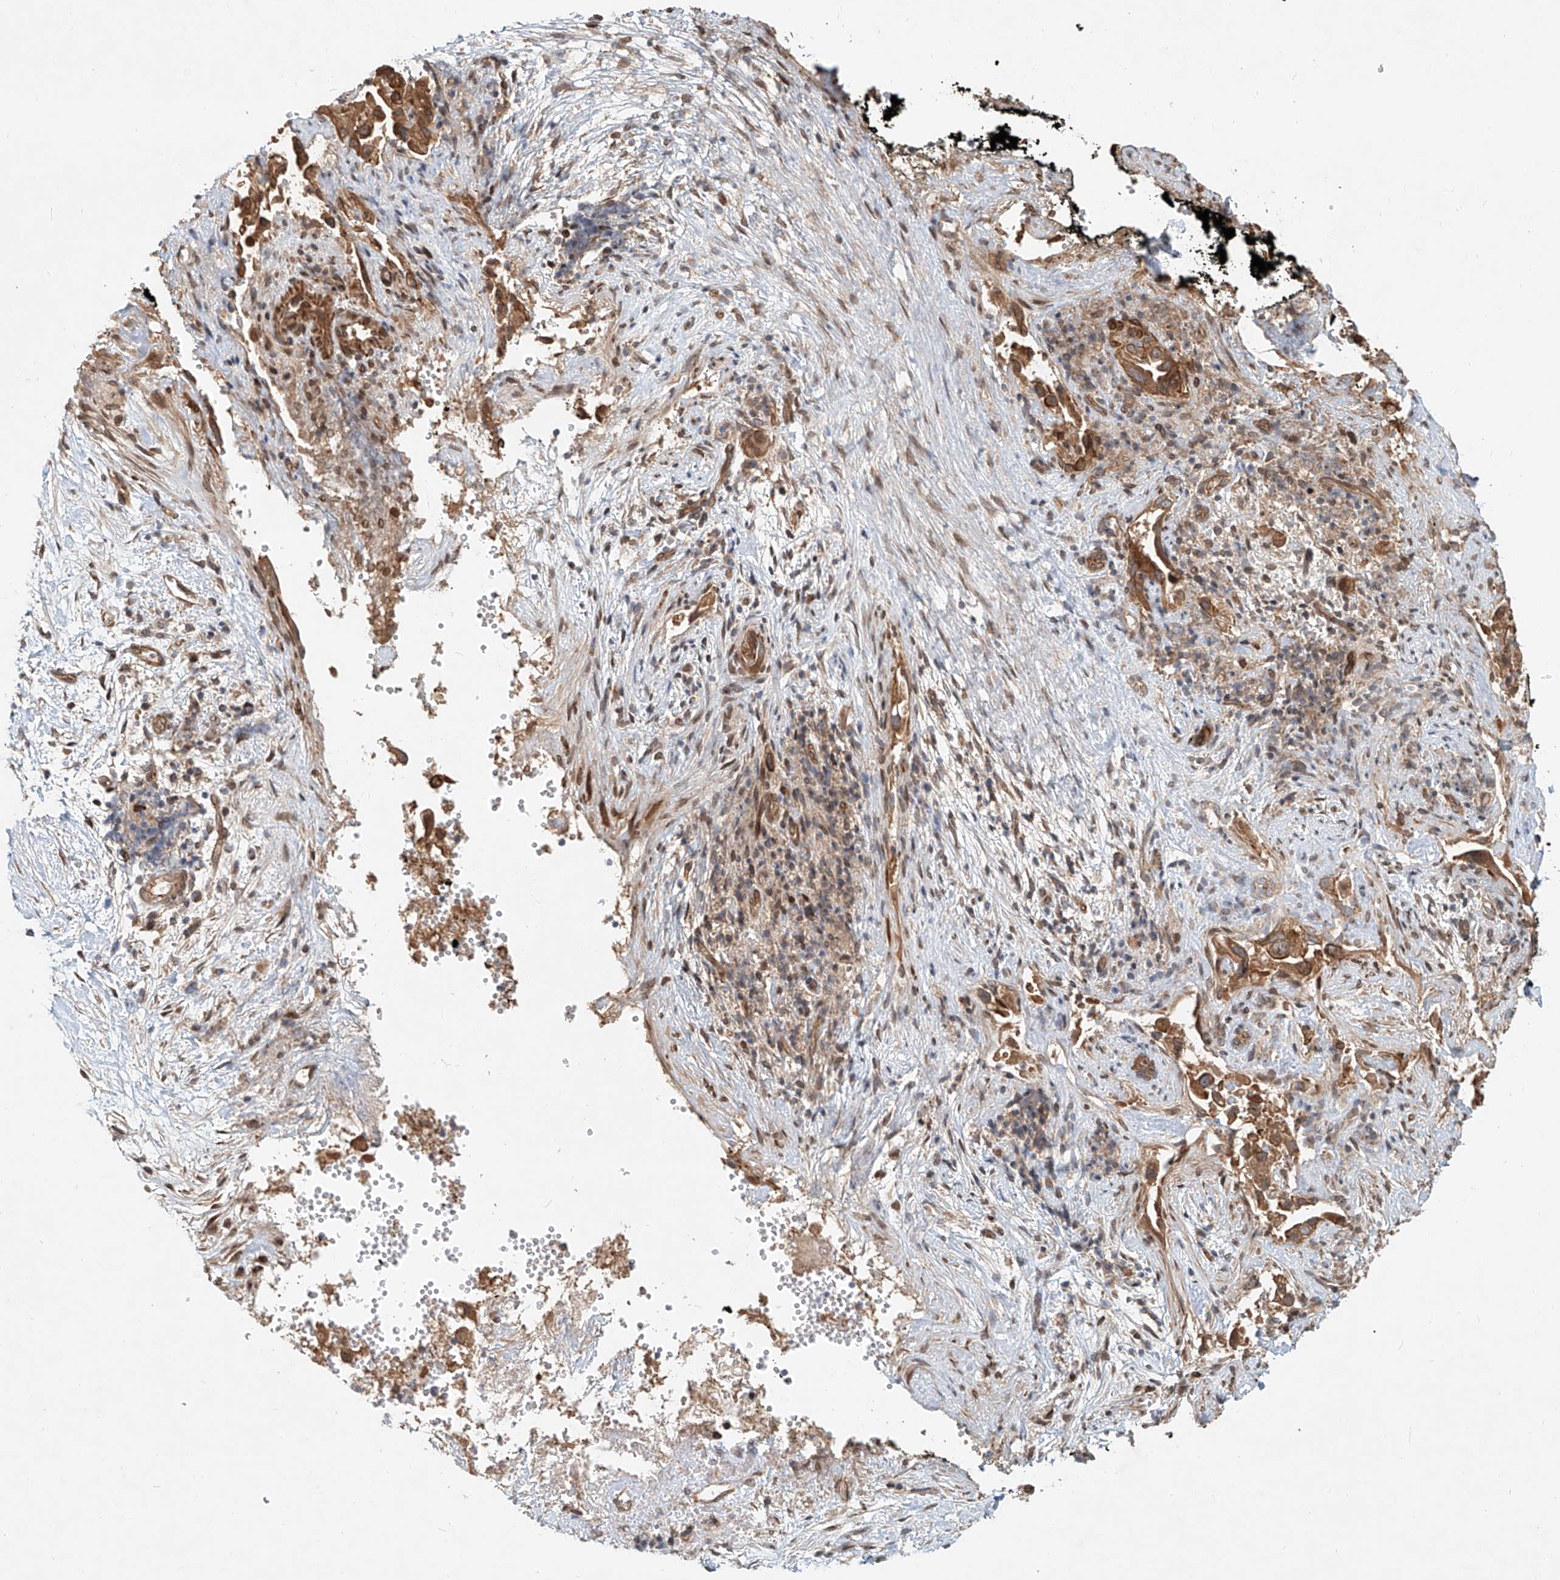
{"staining": {"intensity": "moderate", "quantity": "25%-75%", "location": "cytoplasmic/membranous"}, "tissue": "pancreatic cancer", "cell_type": "Tumor cells", "image_type": "cancer", "snomed": [{"axis": "morphology", "description": "Inflammation, NOS"}, {"axis": "morphology", "description": "Adenocarcinoma, NOS"}, {"axis": "topography", "description": "Pancreas"}], "caption": "Immunohistochemistry (DAB) staining of pancreatic cancer (adenocarcinoma) shows moderate cytoplasmic/membranous protein positivity in approximately 25%-75% of tumor cells.", "gene": "SASH1", "patient": {"sex": "female", "age": 56}}